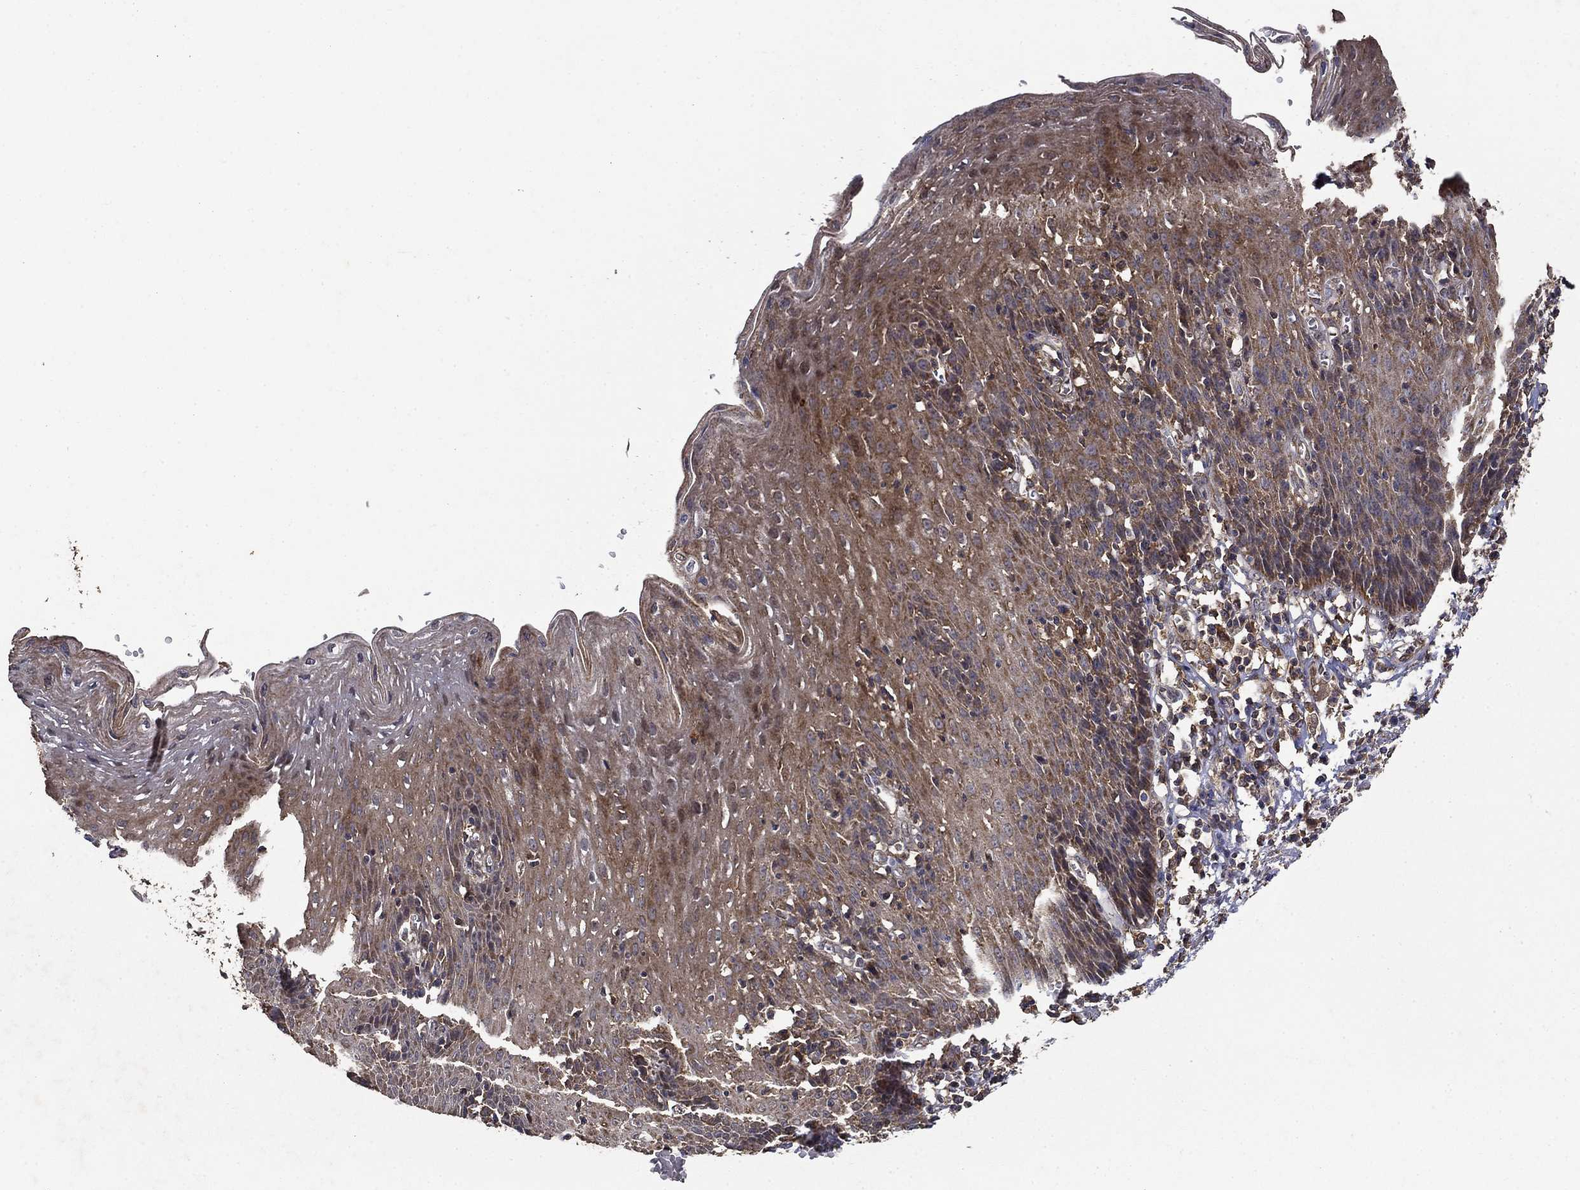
{"staining": {"intensity": "moderate", "quantity": "25%-75%", "location": "cytoplasmic/membranous"}, "tissue": "esophagus", "cell_type": "Squamous epithelial cells", "image_type": "normal", "snomed": [{"axis": "morphology", "description": "Normal tissue, NOS"}, {"axis": "topography", "description": "Esophagus"}], "caption": "Immunohistochemical staining of normal esophagus exhibits moderate cytoplasmic/membranous protein positivity in approximately 25%-75% of squamous epithelial cells.", "gene": "IFRD1", "patient": {"sex": "male", "age": 57}}